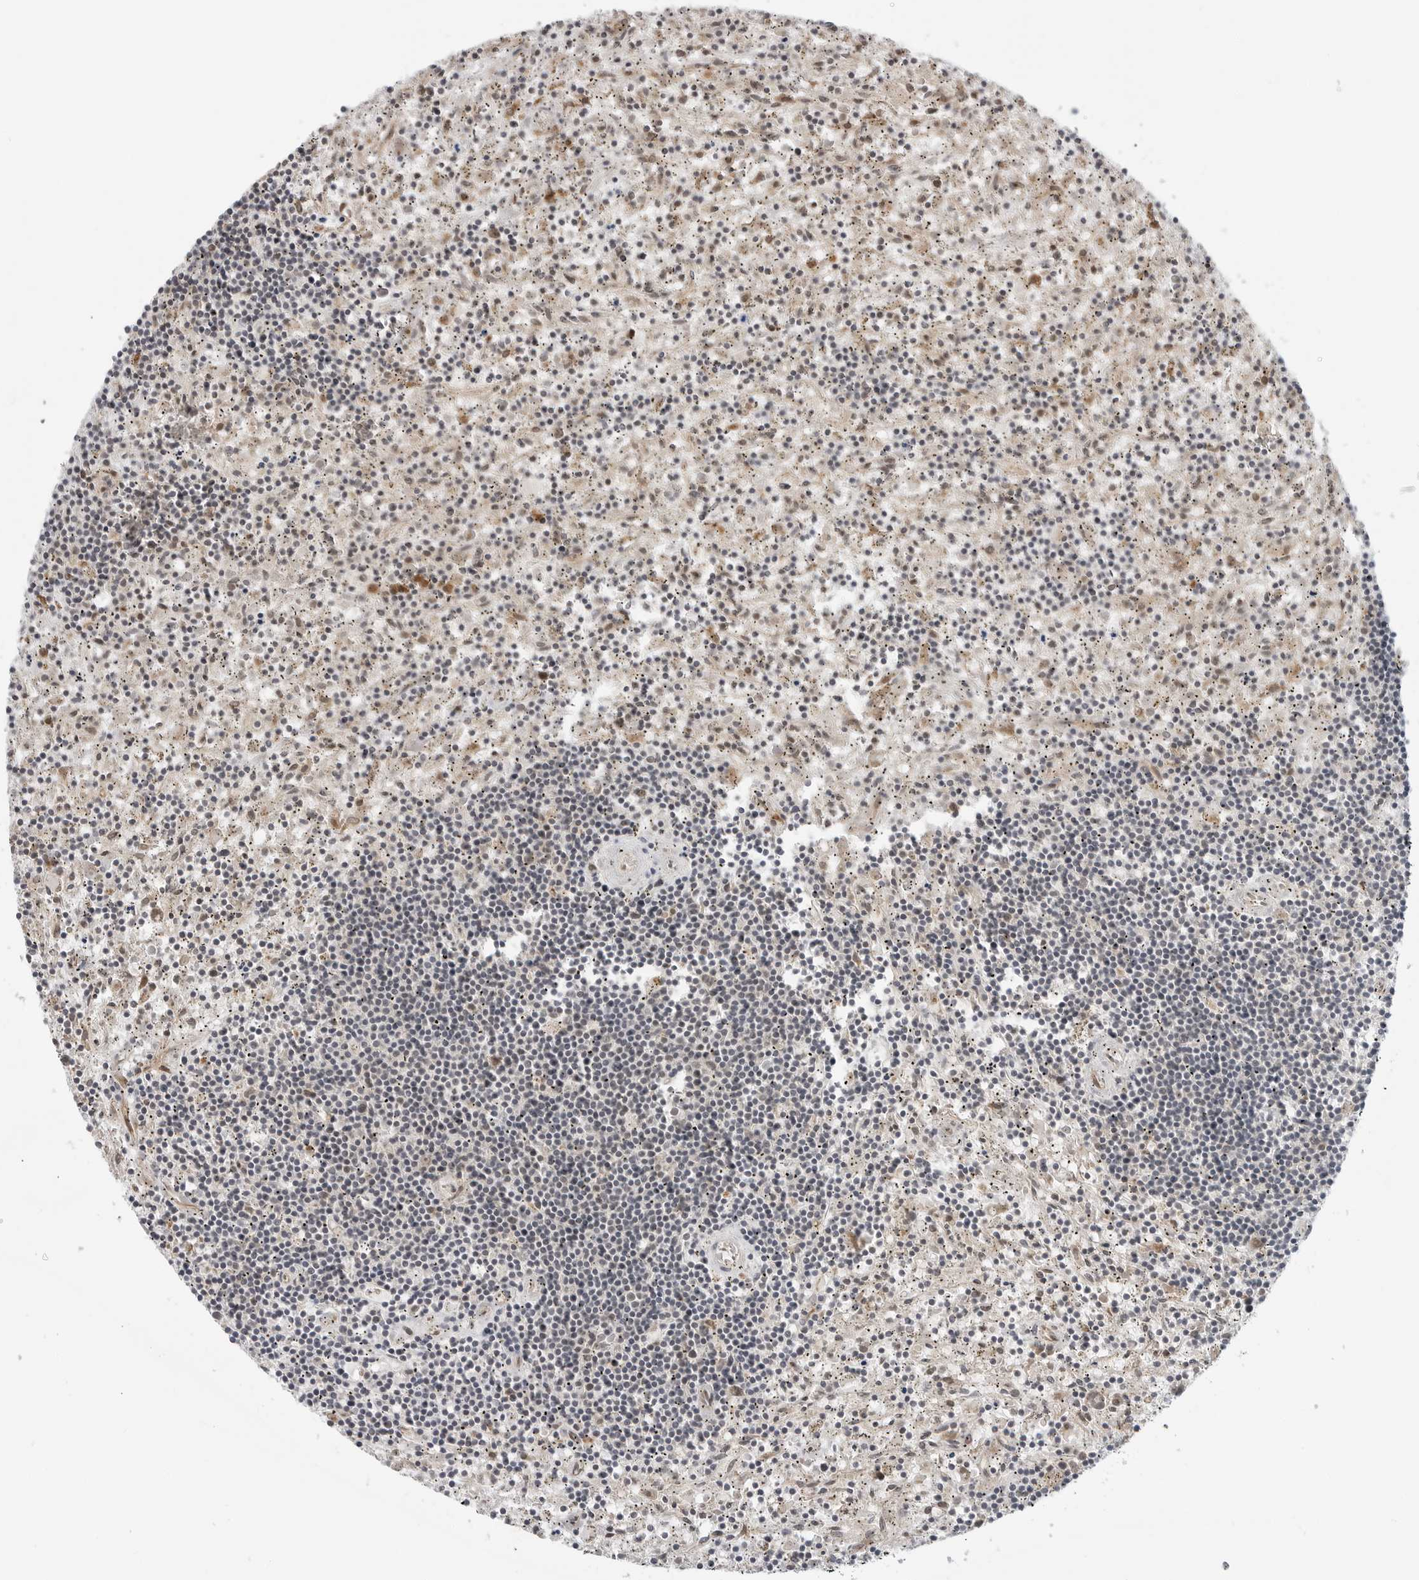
{"staining": {"intensity": "negative", "quantity": "none", "location": "none"}, "tissue": "lymphoma", "cell_type": "Tumor cells", "image_type": "cancer", "snomed": [{"axis": "morphology", "description": "Malignant lymphoma, non-Hodgkin's type, Low grade"}, {"axis": "topography", "description": "Spleen"}], "caption": "This image is of lymphoma stained with immunohistochemistry (IHC) to label a protein in brown with the nuclei are counter-stained blue. There is no expression in tumor cells.", "gene": "TIPRL", "patient": {"sex": "male", "age": 76}}